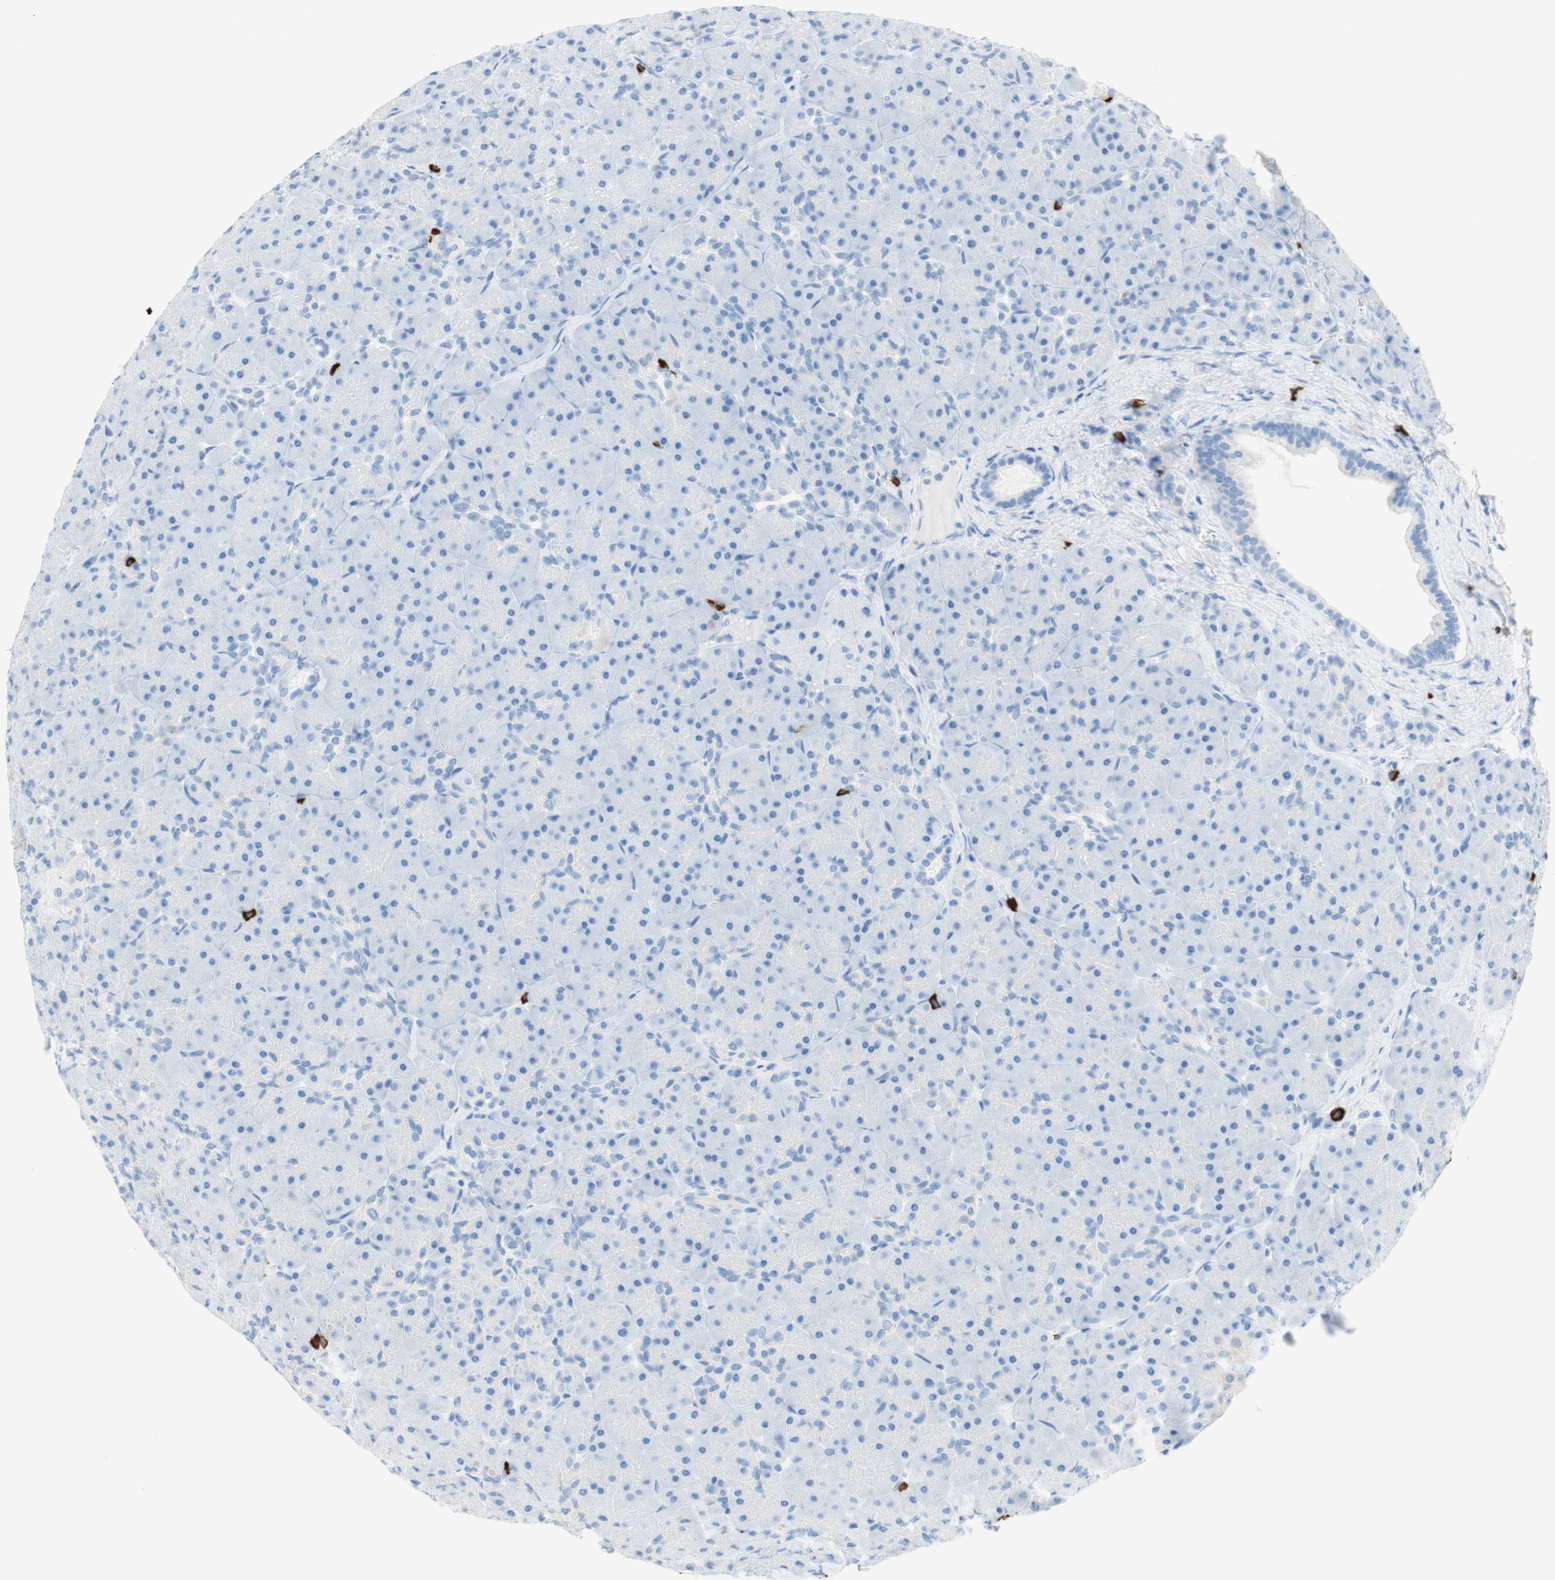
{"staining": {"intensity": "negative", "quantity": "none", "location": "none"}, "tissue": "pancreas", "cell_type": "Exocrine glandular cells", "image_type": "normal", "snomed": [{"axis": "morphology", "description": "Normal tissue, NOS"}, {"axis": "topography", "description": "Pancreas"}], "caption": "Immunohistochemistry (IHC) of unremarkable human pancreas demonstrates no positivity in exocrine glandular cells. (DAB immunohistochemistry, high magnification).", "gene": "CEACAM1", "patient": {"sex": "male", "age": 66}}